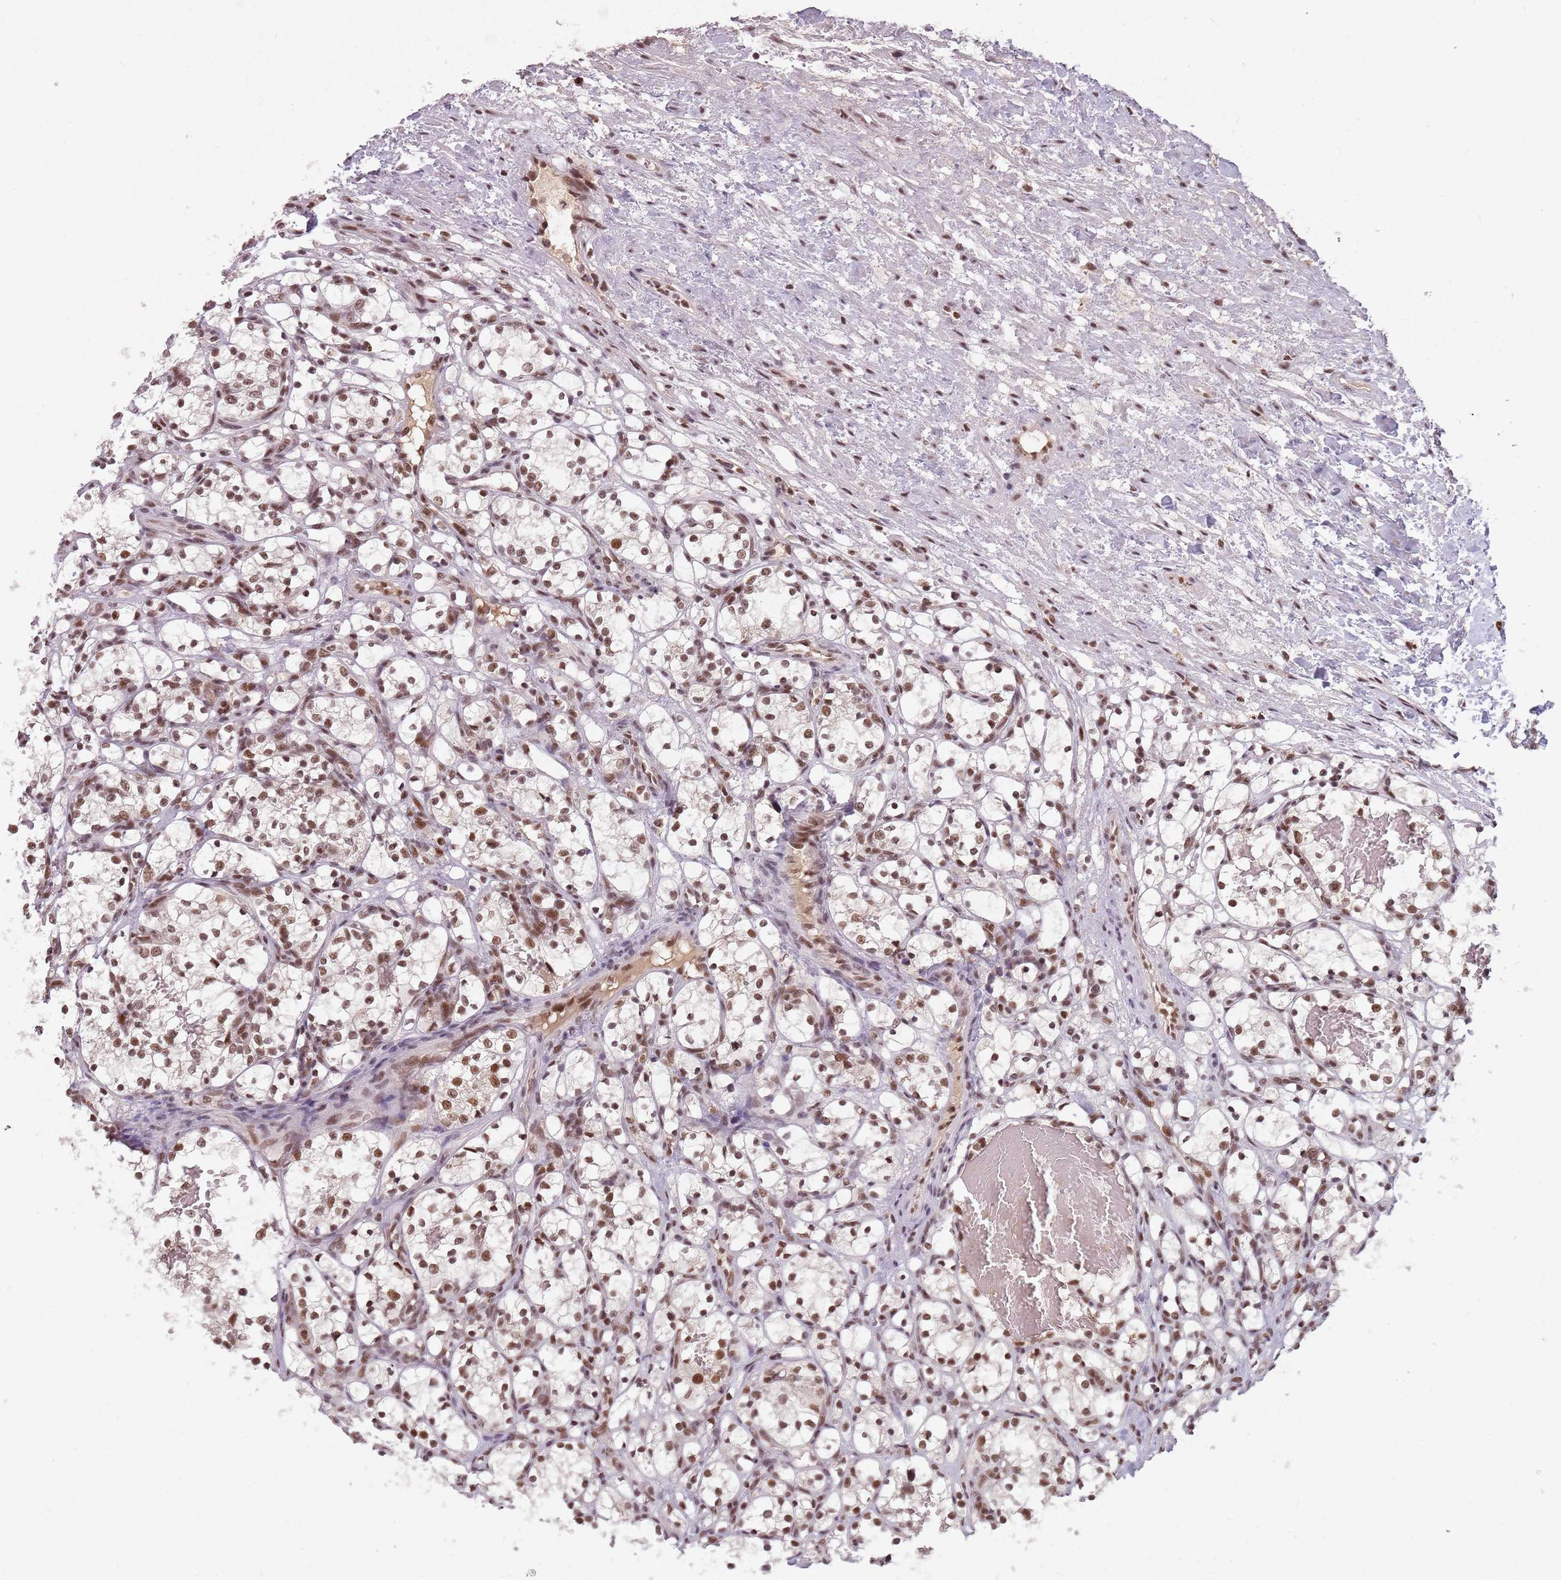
{"staining": {"intensity": "moderate", "quantity": ">75%", "location": "nuclear"}, "tissue": "renal cancer", "cell_type": "Tumor cells", "image_type": "cancer", "snomed": [{"axis": "morphology", "description": "Adenocarcinoma, NOS"}, {"axis": "topography", "description": "Kidney"}], "caption": "IHC micrograph of neoplastic tissue: human renal cancer (adenocarcinoma) stained using immunohistochemistry reveals medium levels of moderate protein expression localized specifically in the nuclear of tumor cells, appearing as a nuclear brown color.", "gene": "NCBP1", "patient": {"sex": "female", "age": 69}}